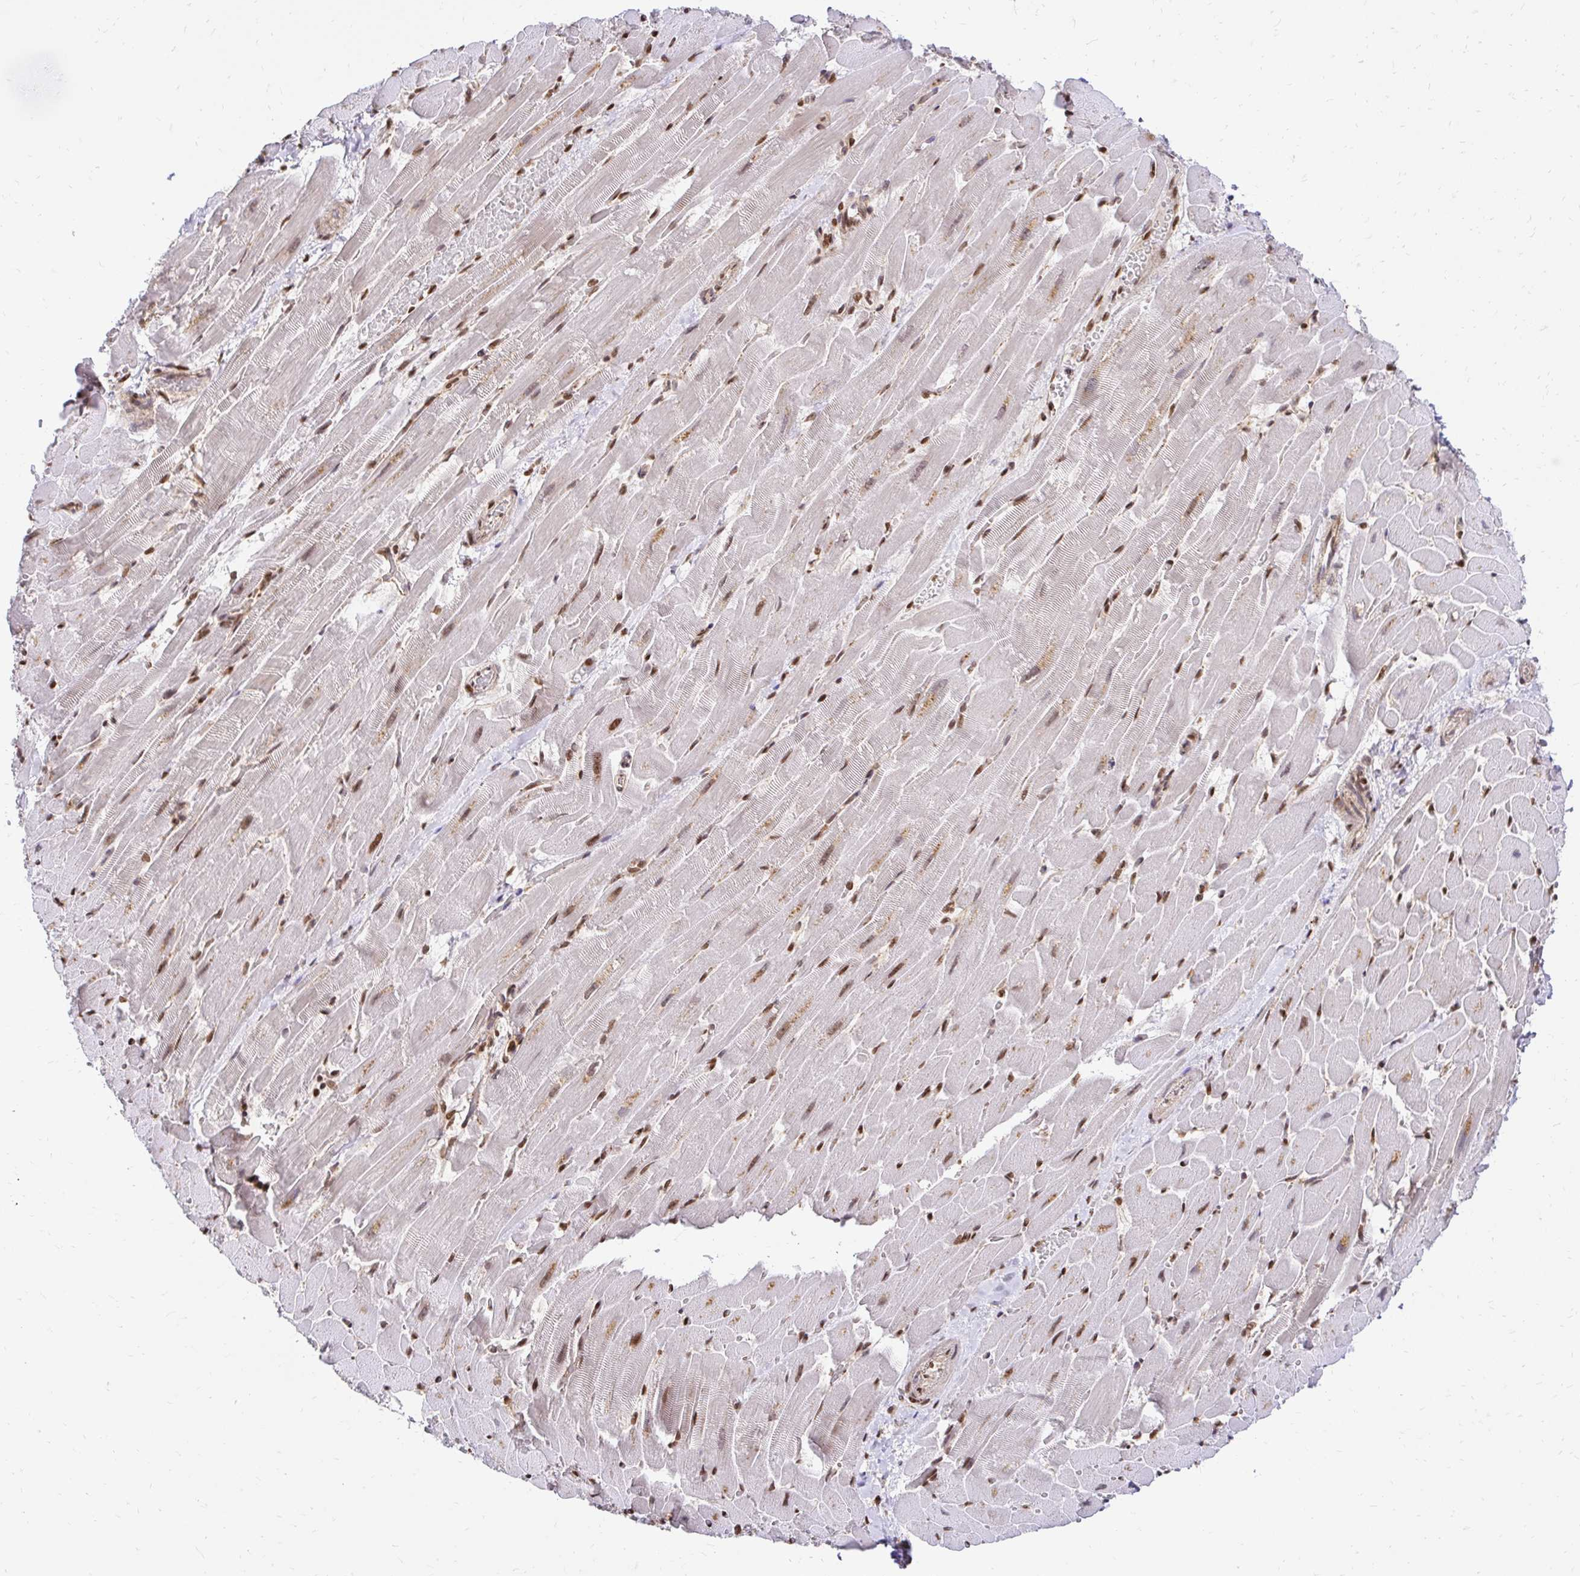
{"staining": {"intensity": "moderate", "quantity": ">75%", "location": "nuclear"}, "tissue": "heart muscle", "cell_type": "Cardiomyocytes", "image_type": "normal", "snomed": [{"axis": "morphology", "description": "Normal tissue, NOS"}, {"axis": "topography", "description": "Heart"}], "caption": "Moderate nuclear staining is present in approximately >75% of cardiomyocytes in benign heart muscle.", "gene": "GLYR1", "patient": {"sex": "male", "age": 37}}